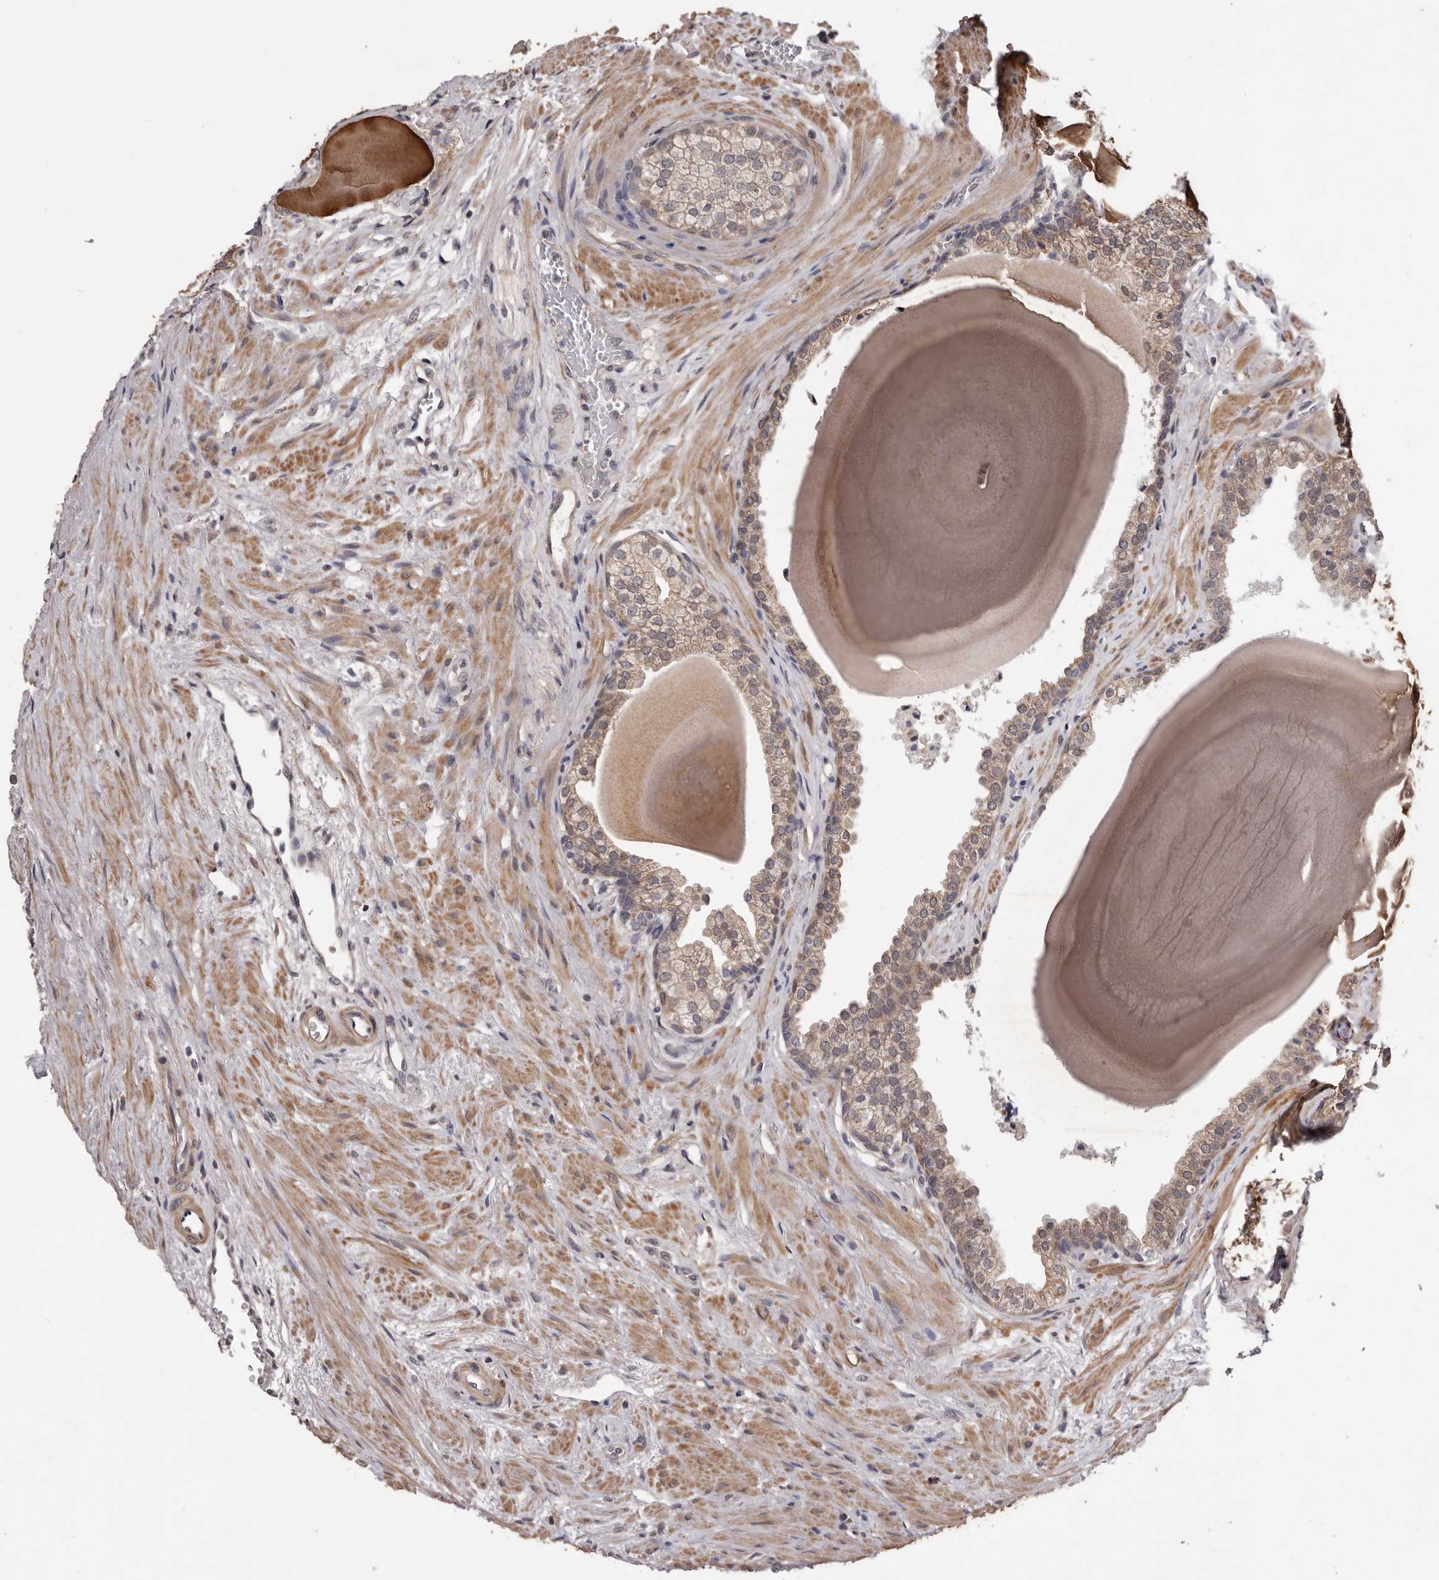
{"staining": {"intensity": "moderate", "quantity": "25%-75%", "location": "cytoplasmic/membranous"}, "tissue": "prostate", "cell_type": "Glandular cells", "image_type": "normal", "snomed": [{"axis": "morphology", "description": "Normal tissue, NOS"}, {"axis": "topography", "description": "Prostate"}], "caption": "The histopathology image displays a brown stain indicating the presence of a protein in the cytoplasmic/membranous of glandular cells in prostate. (DAB (3,3'-diaminobenzidine) = brown stain, brightfield microscopy at high magnification).", "gene": "CELF3", "patient": {"sex": "male", "age": 48}}